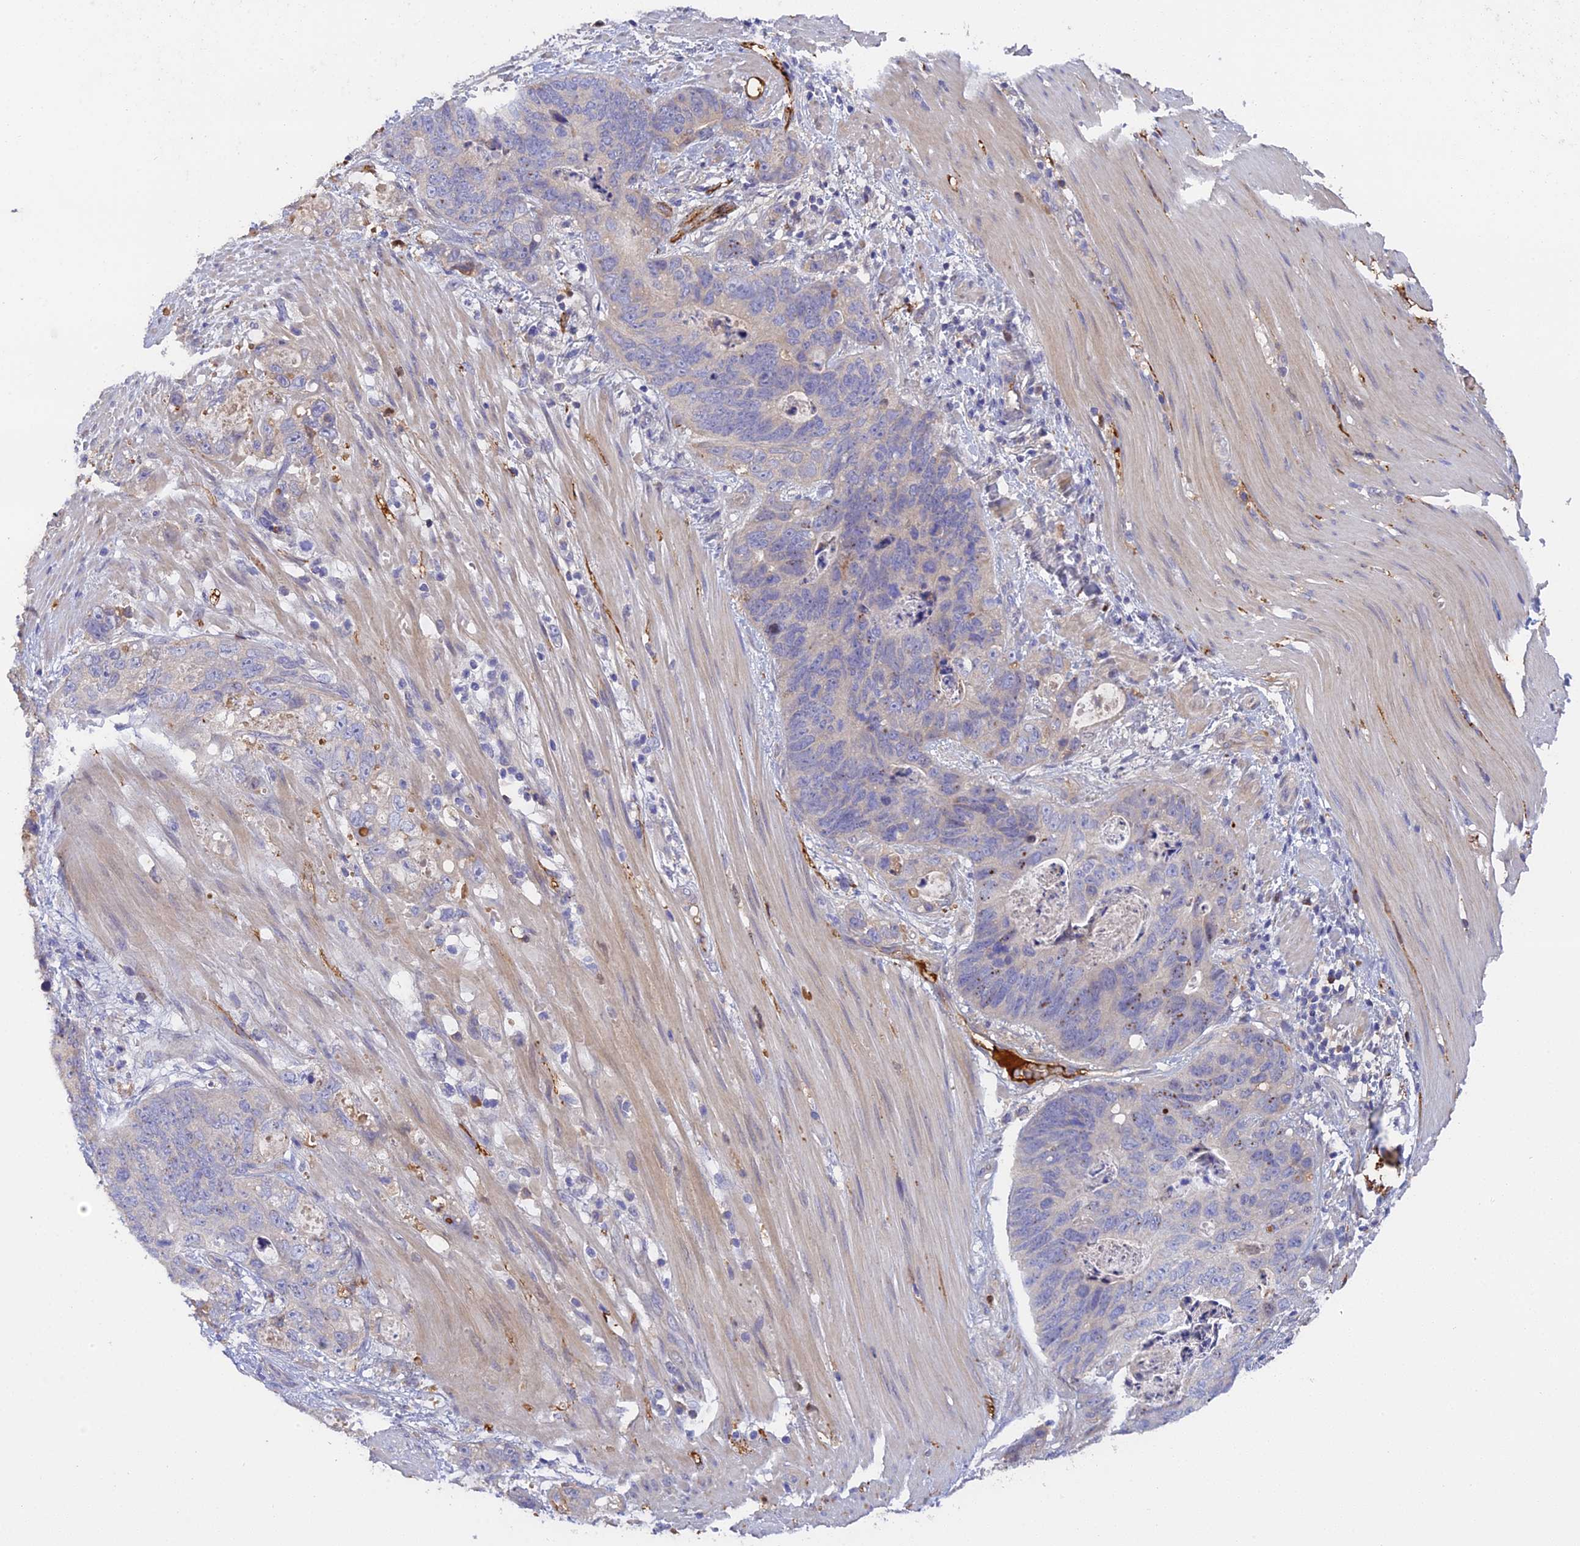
{"staining": {"intensity": "negative", "quantity": "none", "location": "none"}, "tissue": "stomach cancer", "cell_type": "Tumor cells", "image_type": "cancer", "snomed": [{"axis": "morphology", "description": "Normal tissue, NOS"}, {"axis": "morphology", "description": "Adenocarcinoma, NOS"}, {"axis": "topography", "description": "Stomach"}], "caption": "Human adenocarcinoma (stomach) stained for a protein using IHC exhibits no staining in tumor cells.", "gene": "PZP", "patient": {"sex": "female", "age": 89}}